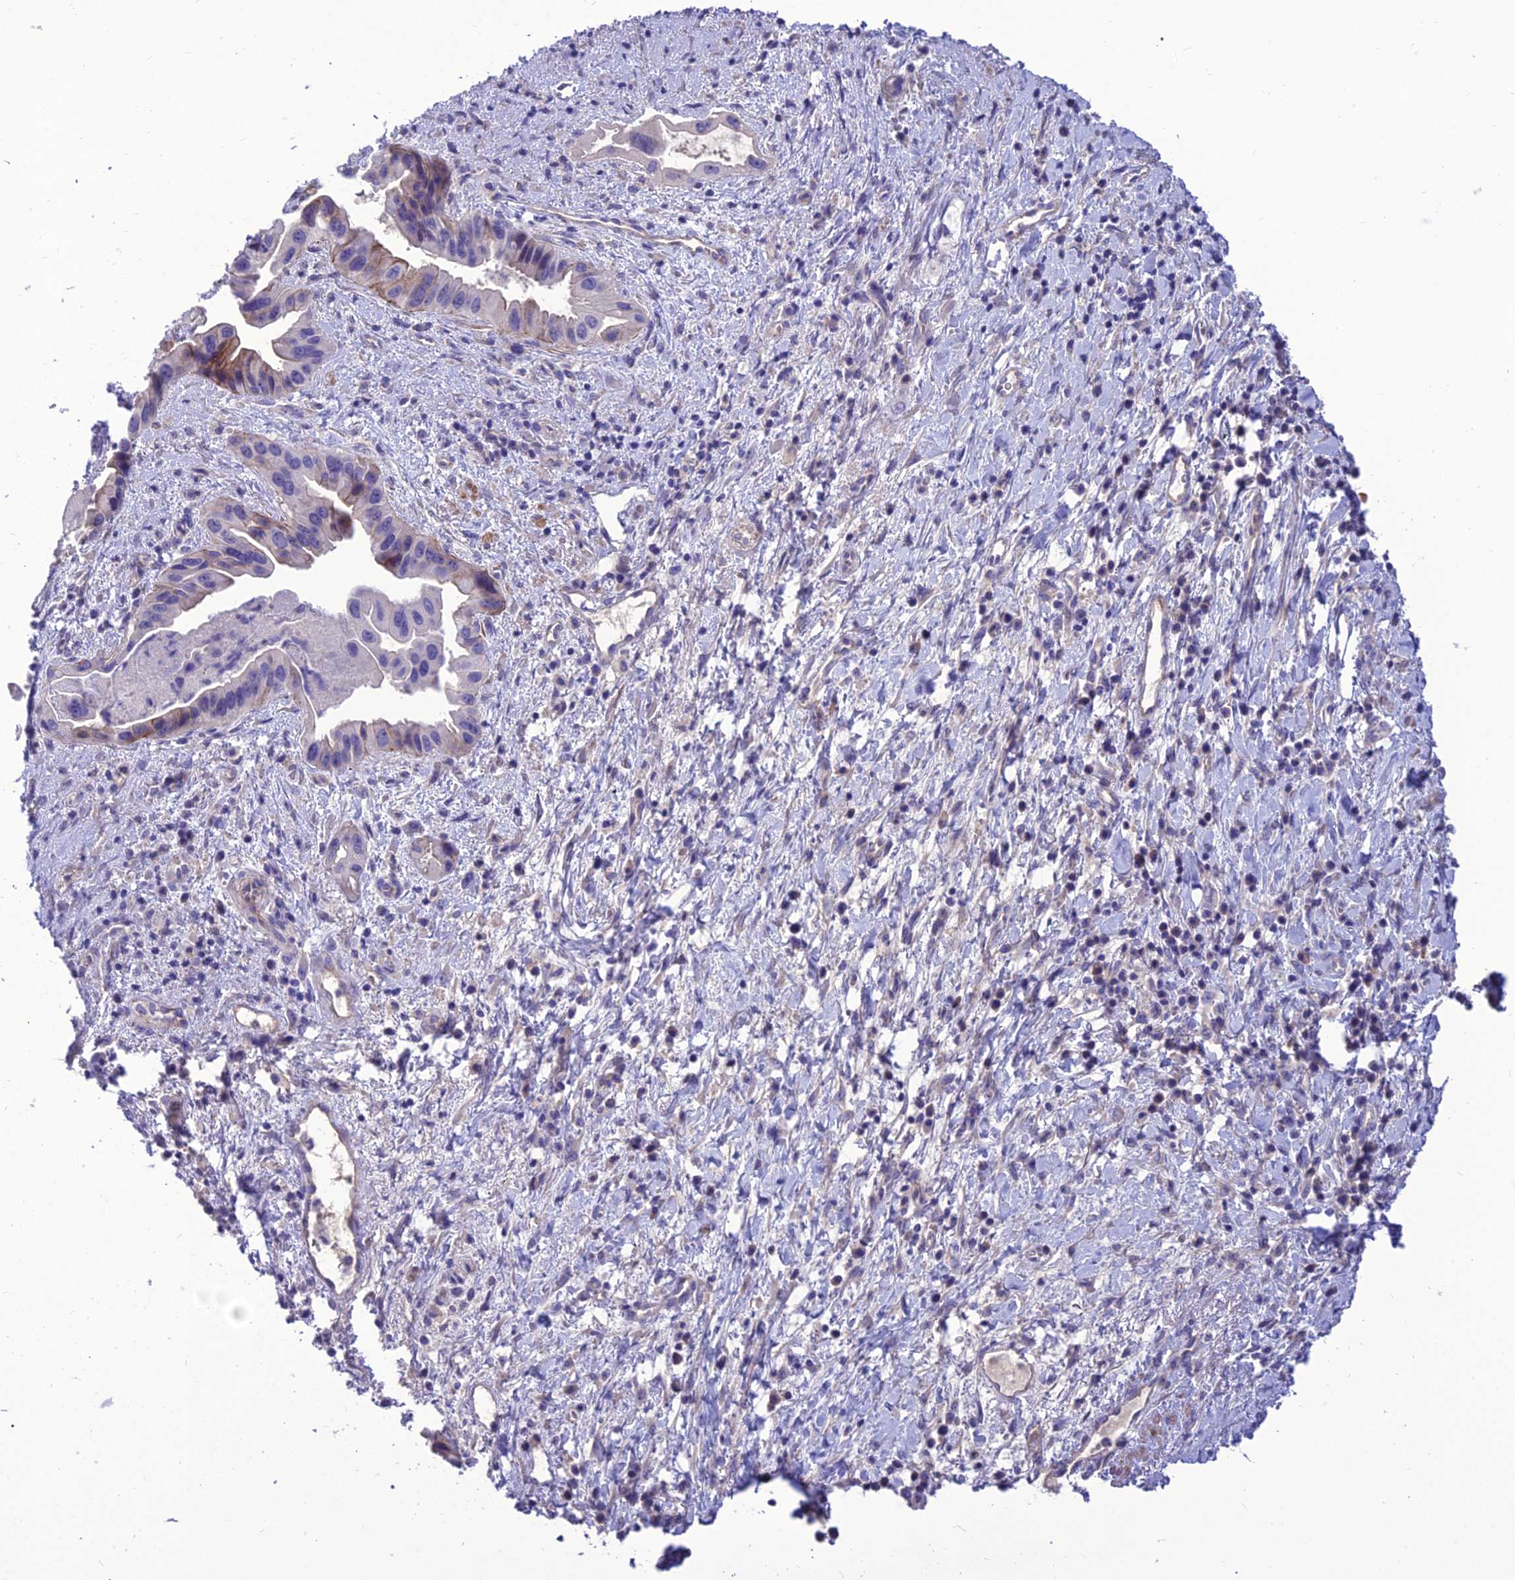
{"staining": {"intensity": "moderate", "quantity": "<25%", "location": "cytoplasmic/membranous"}, "tissue": "pancreatic cancer", "cell_type": "Tumor cells", "image_type": "cancer", "snomed": [{"axis": "morphology", "description": "Adenocarcinoma, NOS"}, {"axis": "topography", "description": "Pancreas"}], "caption": "An image showing moderate cytoplasmic/membranous positivity in about <25% of tumor cells in pancreatic cancer, as visualized by brown immunohistochemical staining.", "gene": "TEKT3", "patient": {"sex": "female", "age": 77}}